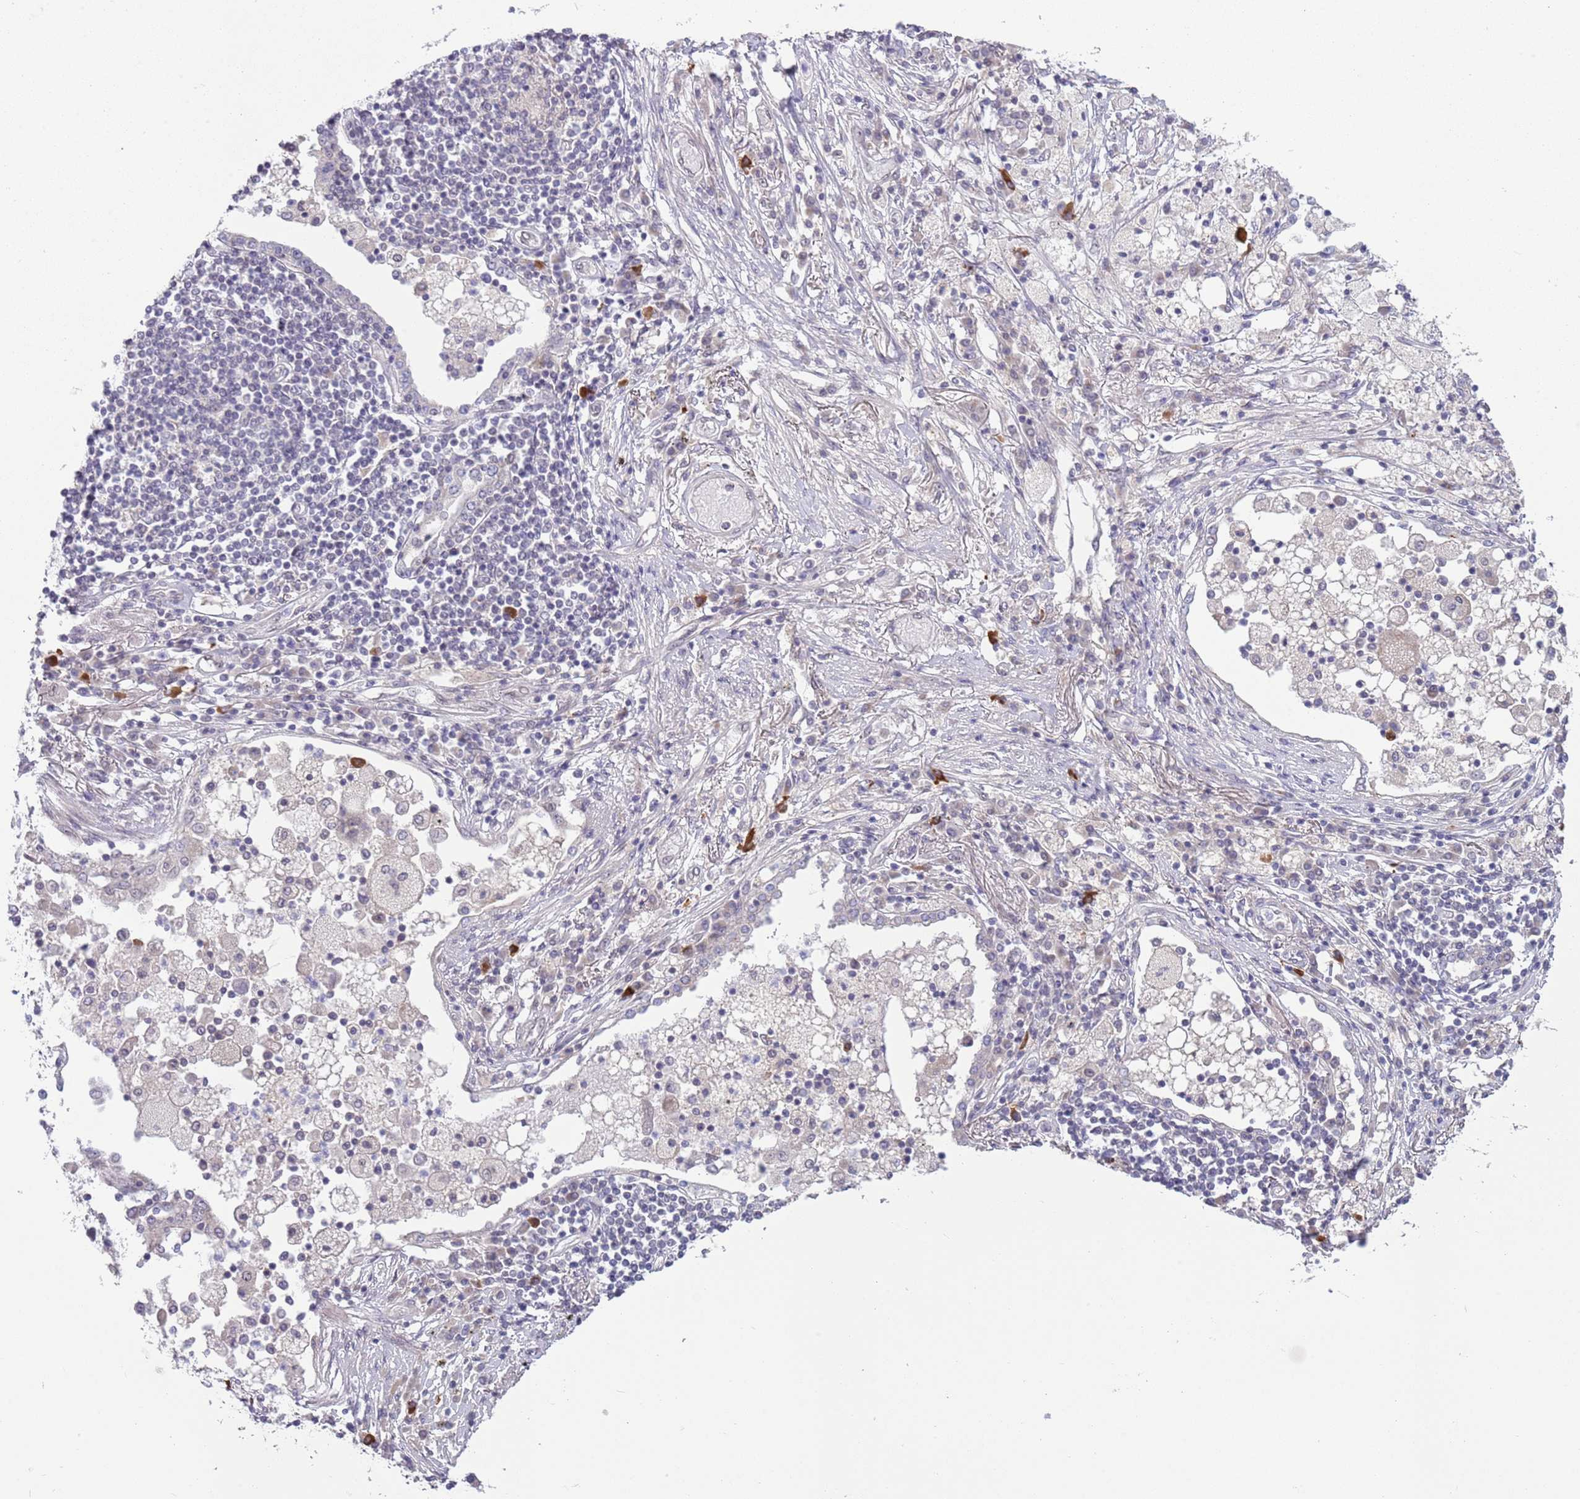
{"staining": {"intensity": "negative", "quantity": "none", "location": "none"}, "tissue": "lung cancer", "cell_type": "Tumor cells", "image_type": "cancer", "snomed": [{"axis": "morphology", "description": "Squamous cell carcinoma, NOS"}, {"axis": "topography", "description": "Lung"}], "caption": "Tumor cells are negative for brown protein staining in squamous cell carcinoma (lung). The staining was performed using DAB to visualize the protein expression in brown, while the nuclei were stained in blue with hematoxylin (Magnification: 20x).", "gene": "TM2D1", "patient": {"sex": "male", "age": 65}}